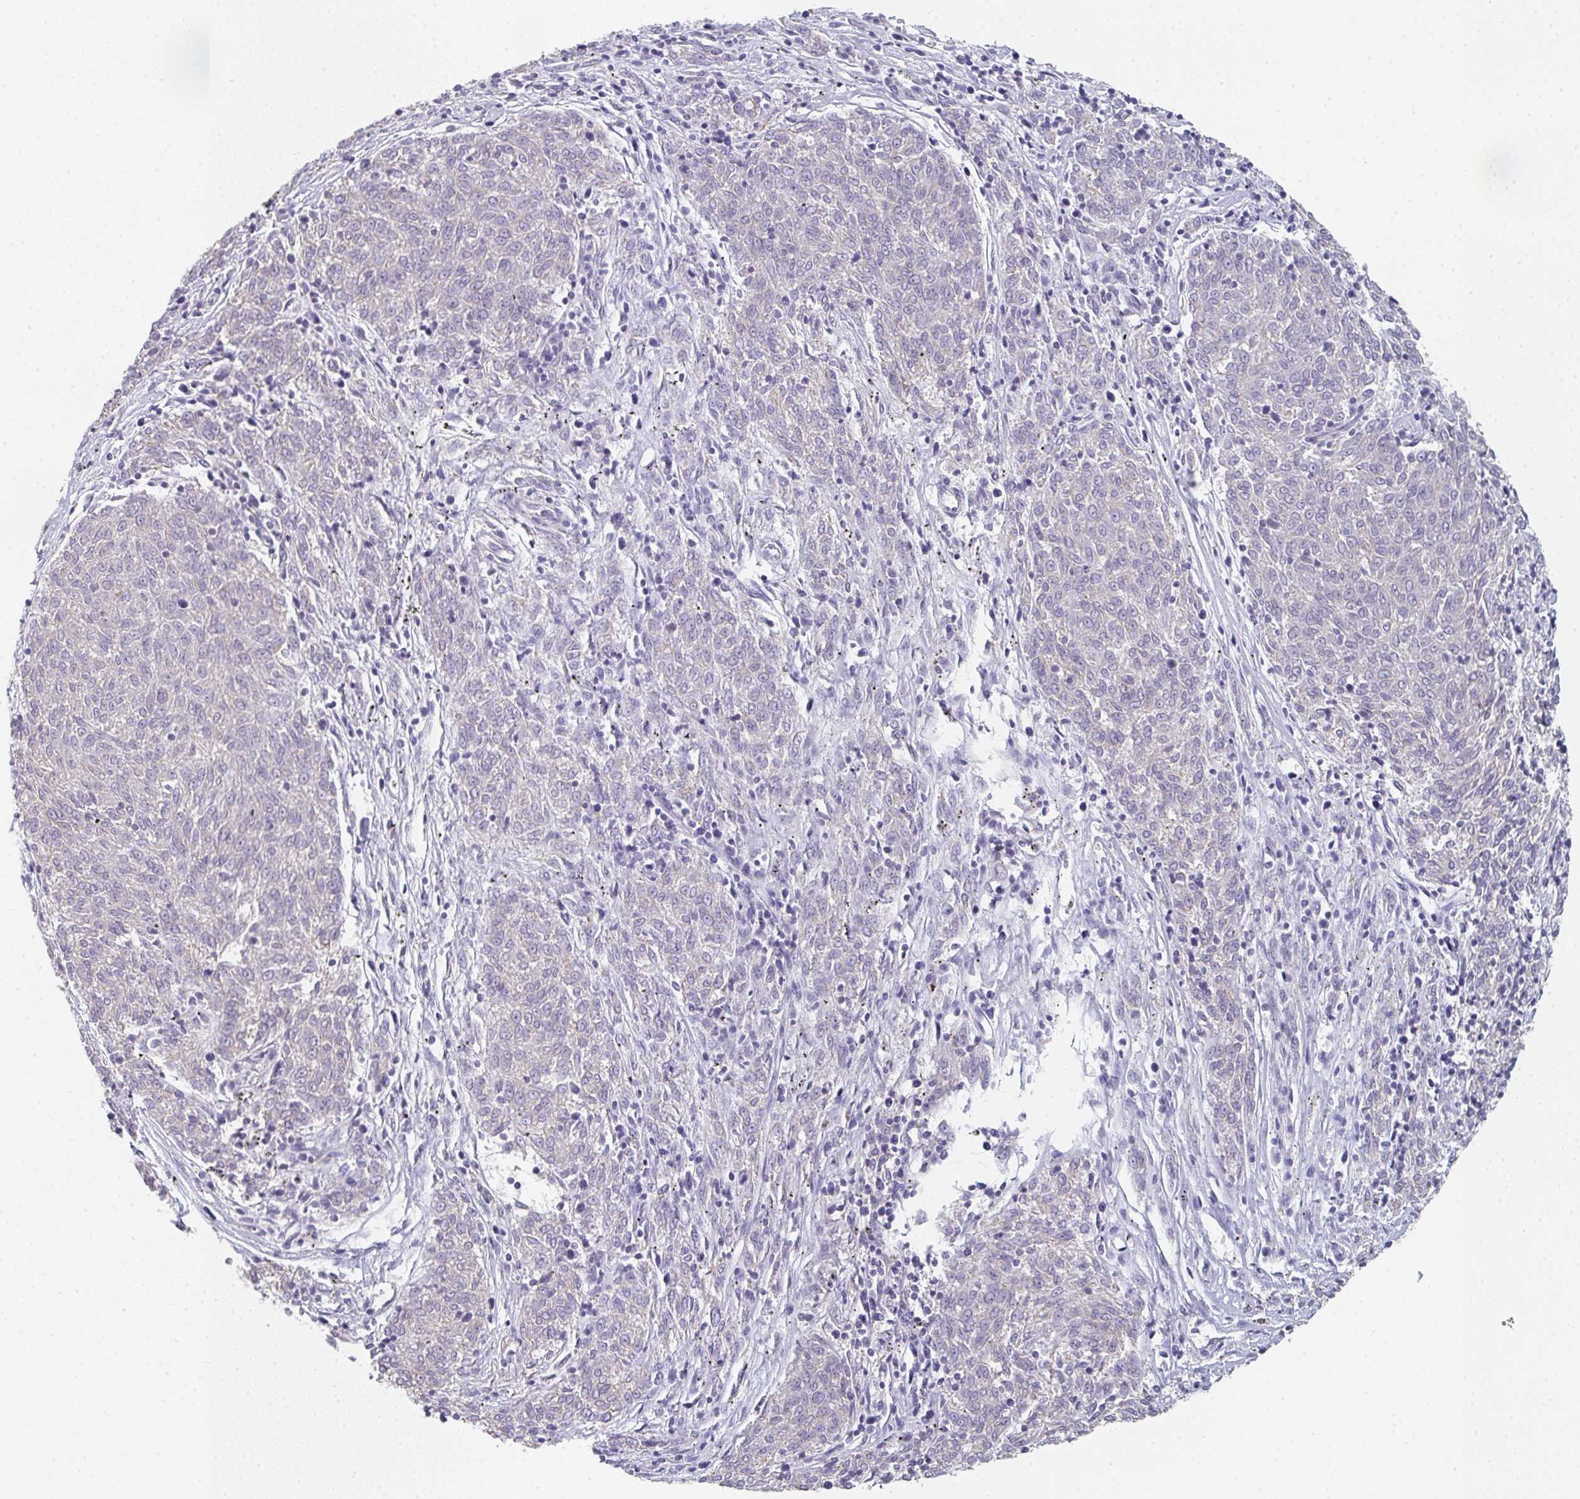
{"staining": {"intensity": "negative", "quantity": "none", "location": "none"}, "tissue": "melanoma", "cell_type": "Tumor cells", "image_type": "cancer", "snomed": [{"axis": "morphology", "description": "Malignant melanoma, NOS"}, {"axis": "topography", "description": "Skin"}], "caption": "The immunohistochemistry (IHC) micrograph has no significant staining in tumor cells of malignant melanoma tissue.", "gene": "CHMP5", "patient": {"sex": "female", "age": 72}}